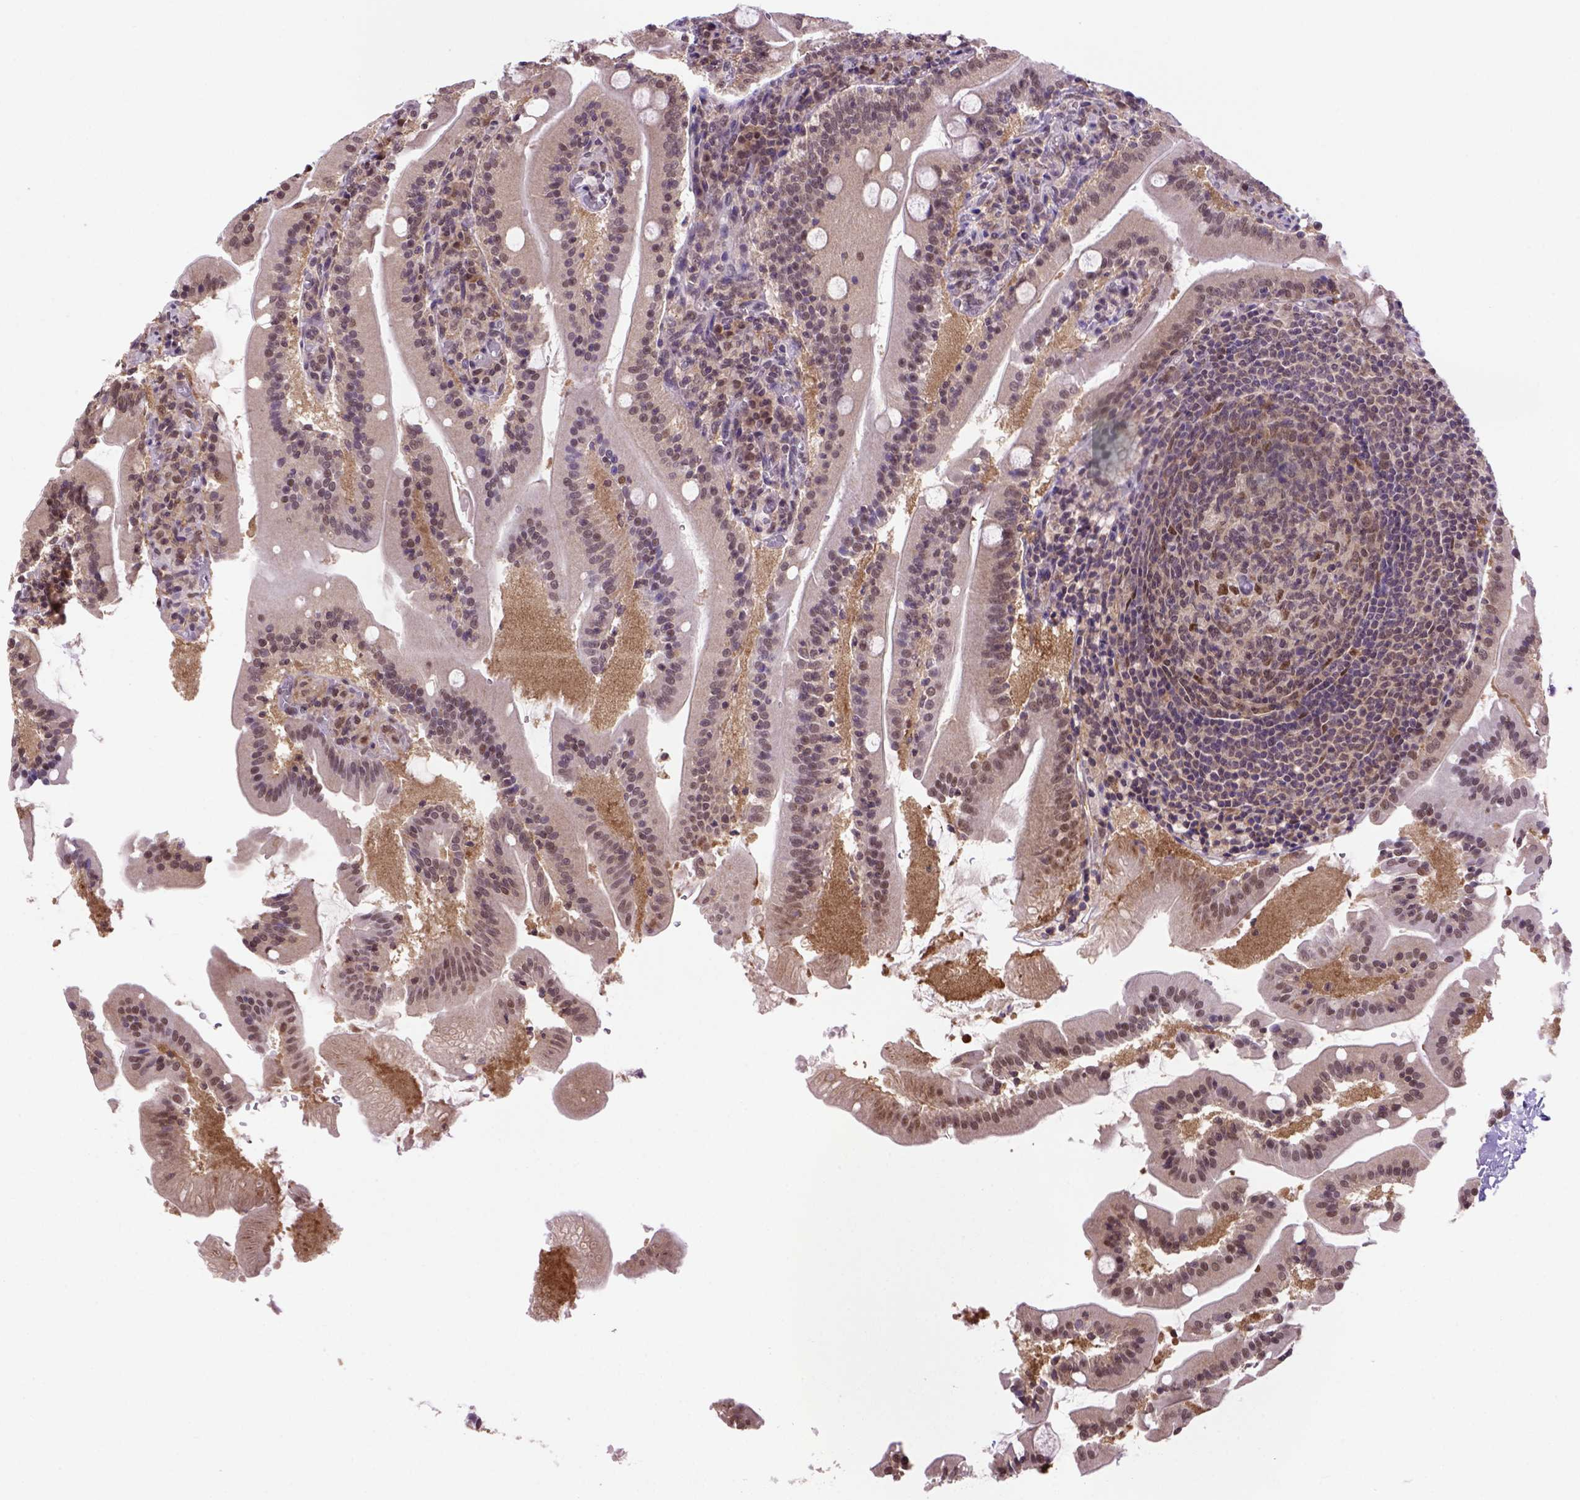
{"staining": {"intensity": "moderate", "quantity": "25%-75%", "location": "cytoplasmic/membranous,nuclear"}, "tissue": "small intestine", "cell_type": "Glandular cells", "image_type": "normal", "snomed": [{"axis": "morphology", "description": "Normal tissue, NOS"}, {"axis": "topography", "description": "Small intestine"}], "caption": "The micrograph shows staining of benign small intestine, revealing moderate cytoplasmic/membranous,nuclear protein positivity (brown color) within glandular cells.", "gene": "PSMC2", "patient": {"sex": "male", "age": 37}}